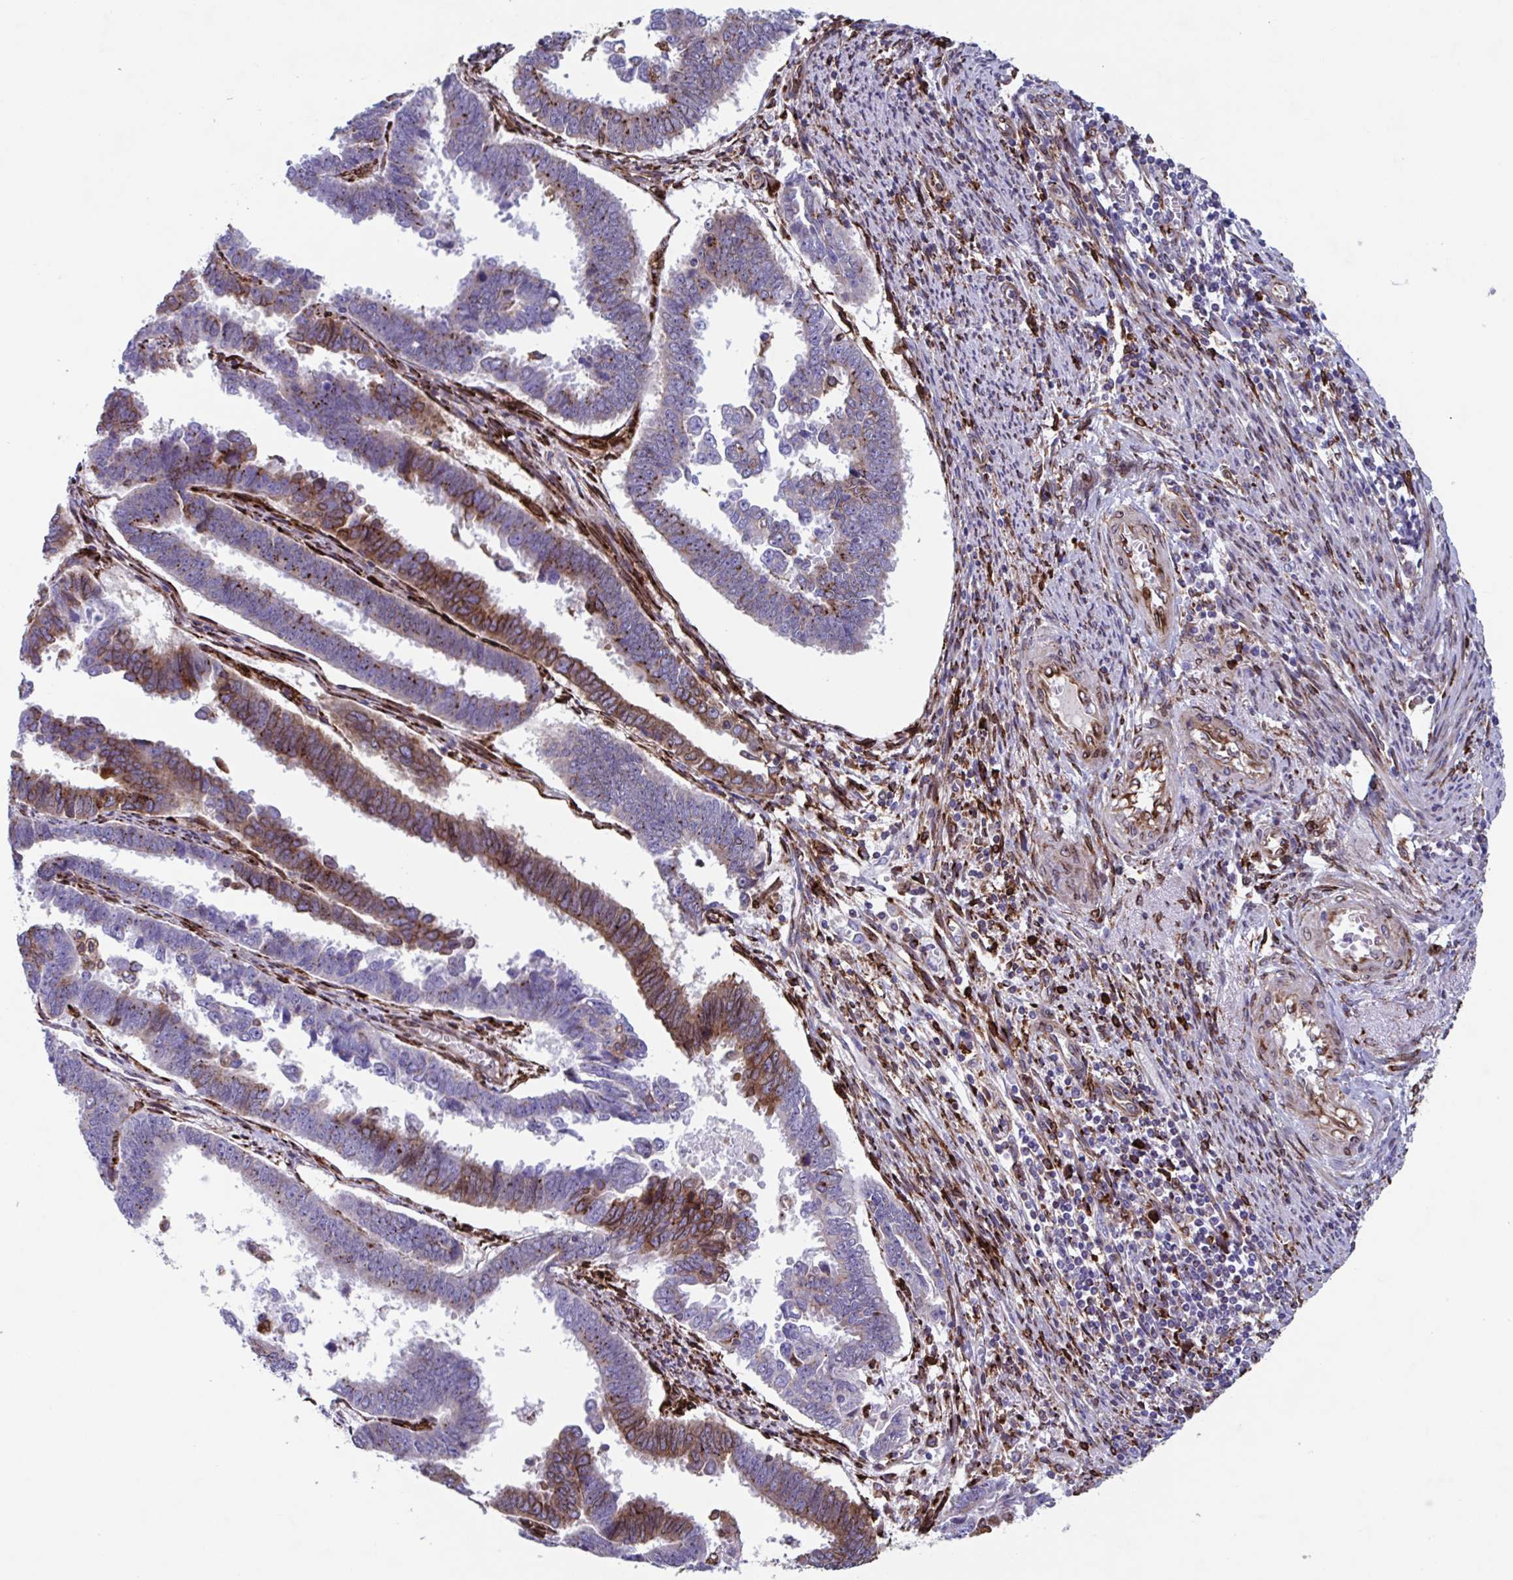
{"staining": {"intensity": "moderate", "quantity": "<25%", "location": "cytoplasmic/membranous"}, "tissue": "endometrial cancer", "cell_type": "Tumor cells", "image_type": "cancer", "snomed": [{"axis": "morphology", "description": "Adenocarcinoma, NOS"}, {"axis": "topography", "description": "Endometrium"}], "caption": "Protein staining demonstrates moderate cytoplasmic/membranous staining in approximately <25% of tumor cells in endometrial cancer.", "gene": "RFK", "patient": {"sex": "female", "age": 75}}